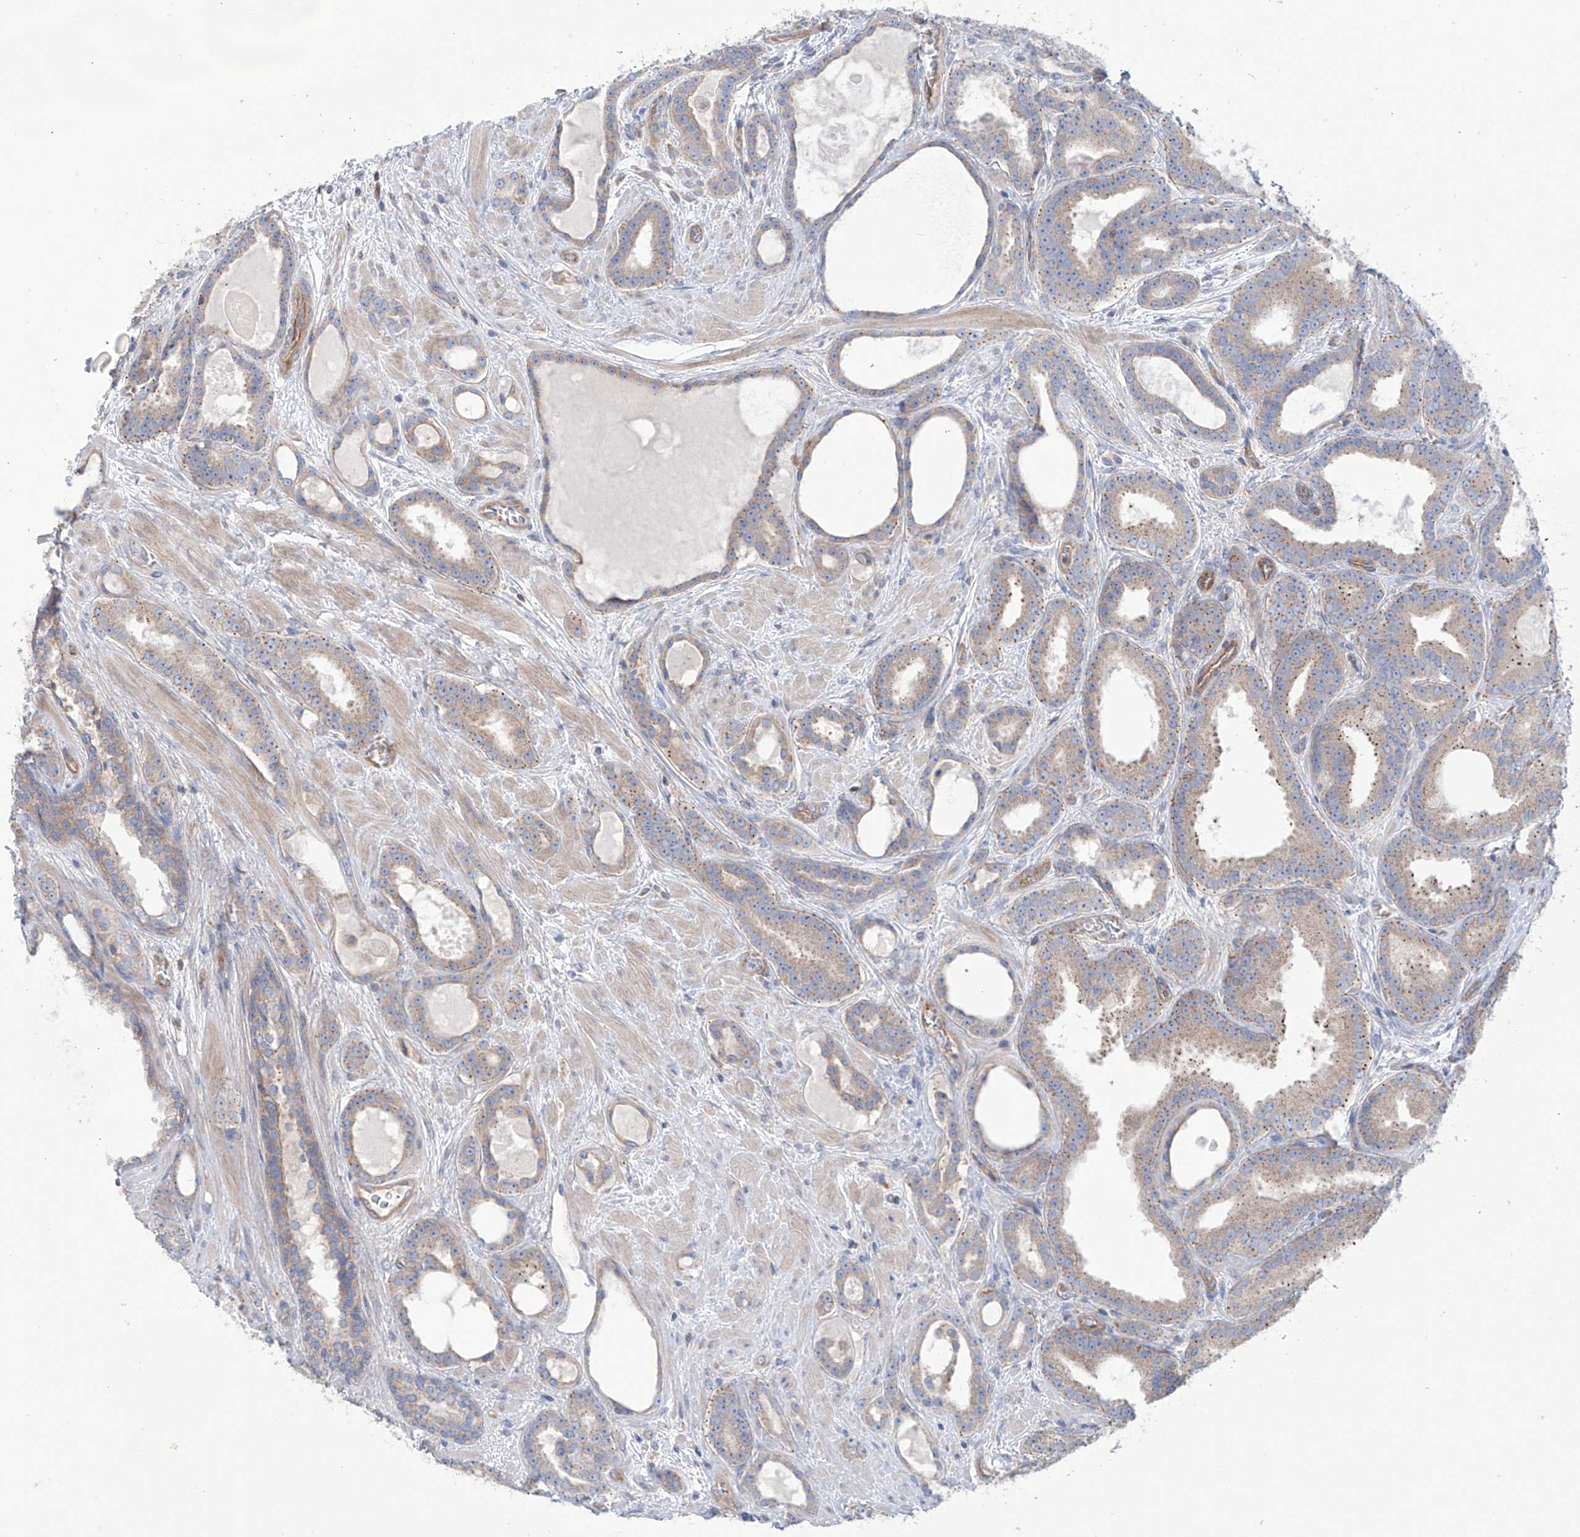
{"staining": {"intensity": "weak", "quantity": ">75%", "location": "cytoplasmic/membranous"}, "tissue": "prostate cancer", "cell_type": "Tumor cells", "image_type": "cancer", "snomed": [{"axis": "morphology", "description": "Adenocarcinoma, High grade"}, {"axis": "topography", "description": "Prostate"}], "caption": "Prostate cancer (high-grade adenocarcinoma) was stained to show a protein in brown. There is low levels of weak cytoplasmic/membranous expression in about >75% of tumor cells.", "gene": "TMEM209", "patient": {"sex": "male", "age": 60}}